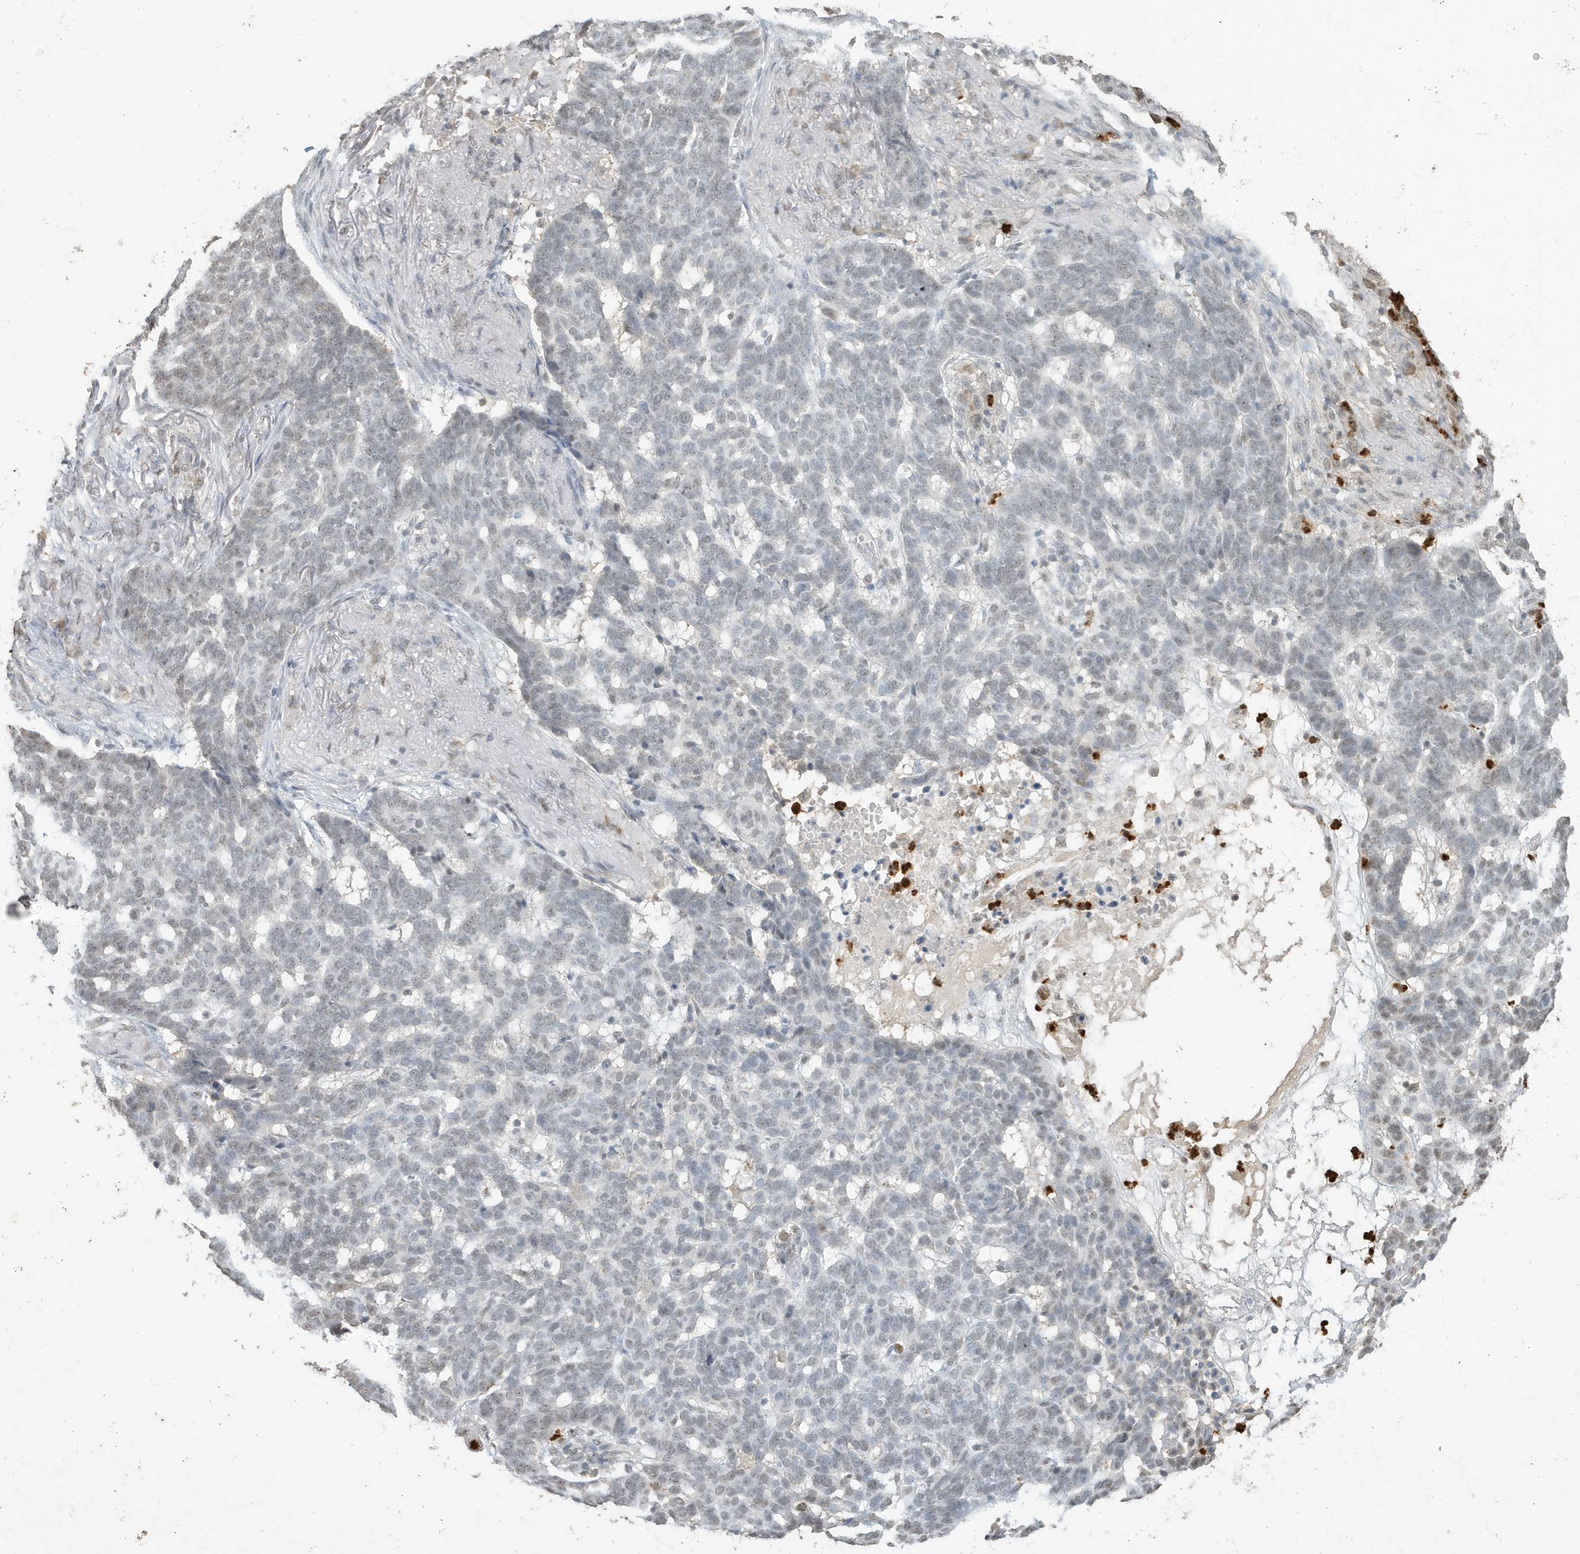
{"staining": {"intensity": "negative", "quantity": "none", "location": "none"}, "tissue": "skin cancer", "cell_type": "Tumor cells", "image_type": "cancer", "snomed": [{"axis": "morphology", "description": "Basal cell carcinoma"}, {"axis": "topography", "description": "Skin"}], "caption": "There is no significant staining in tumor cells of skin basal cell carcinoma.", "gene": "DEFA1", "patient": {"sex": "male", "age": 85}}